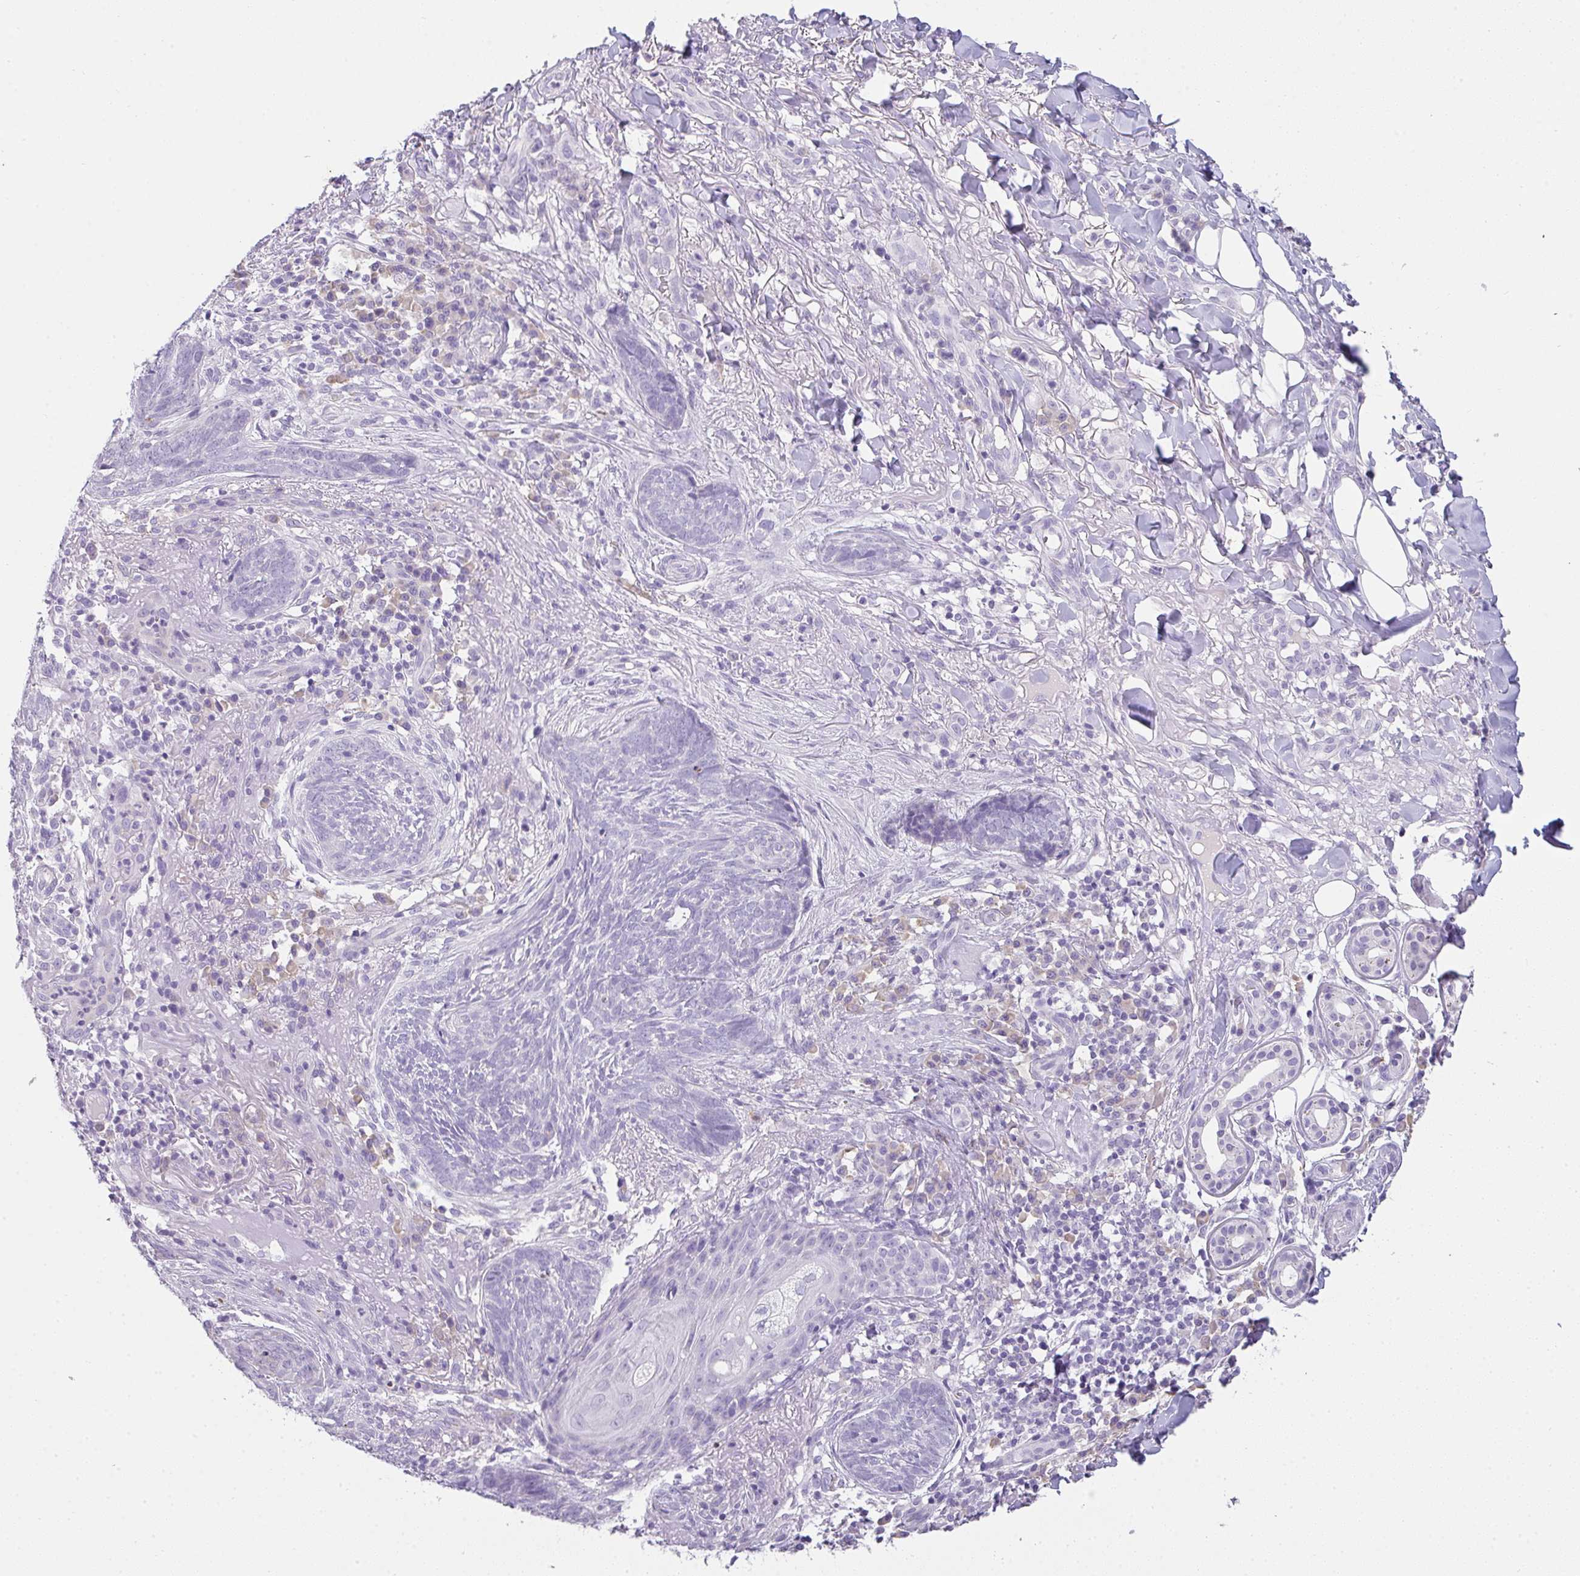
{"staining": {"intensity": "negative", "quantity": "none", "location": "none"}, "tissue": "skin cancer", "cell_type": "Tumor cells", "image_type": "cancer", "snomed": [{"axis": "morphology", "description": "Basal cell carcinoma"}, {"axis": "topography", "description": "Skin"}], "caption": "Skin cancer stained for a protein using immunohistochemistry demonstrates no expression tumor cells.", "gene": "COX7B", "patient": {"sex": "female", "age": 93}}